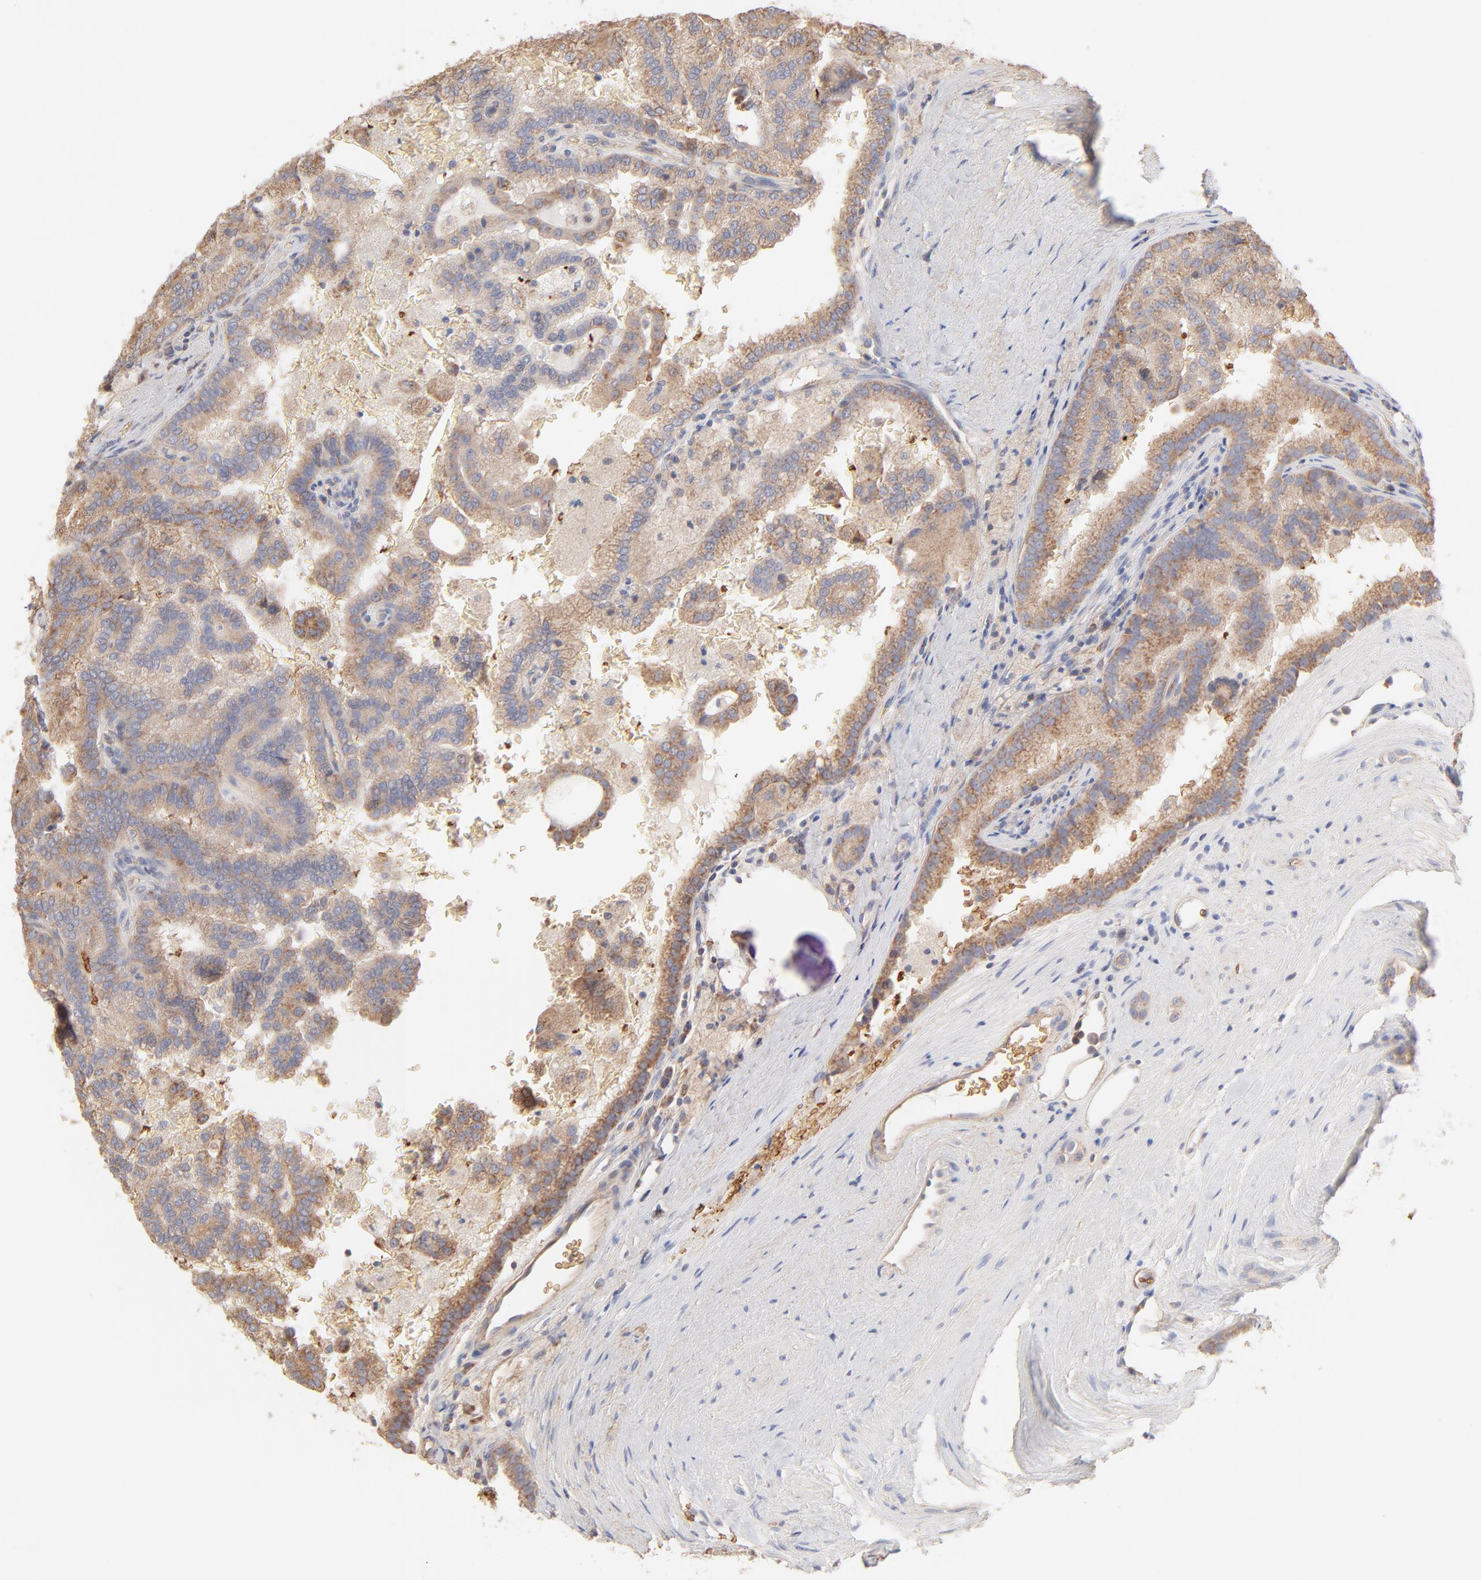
{"staining": {"intensity": "weak", "quantity": ">75%", "location": "cytoplasmic/membranous"}, "tissue": "renal cancer", "cell_type": "Tumor cells", "image_type": "cancer", "snomed": [{"axis": "morphology", "description": "Adenocarcinoma, NOS"}, {"axis": "topography", "description": "Kidney"}], "caption": "High-power microscopy captured an immunohistochemistry (IHC) histopathology image of renal adenocarcinoma, revealing weak cytoplasmic/membranous expression in about >75% of tumor cells.", "gene": "SPTB", "patient": {"sex": "male", "age": 61}}